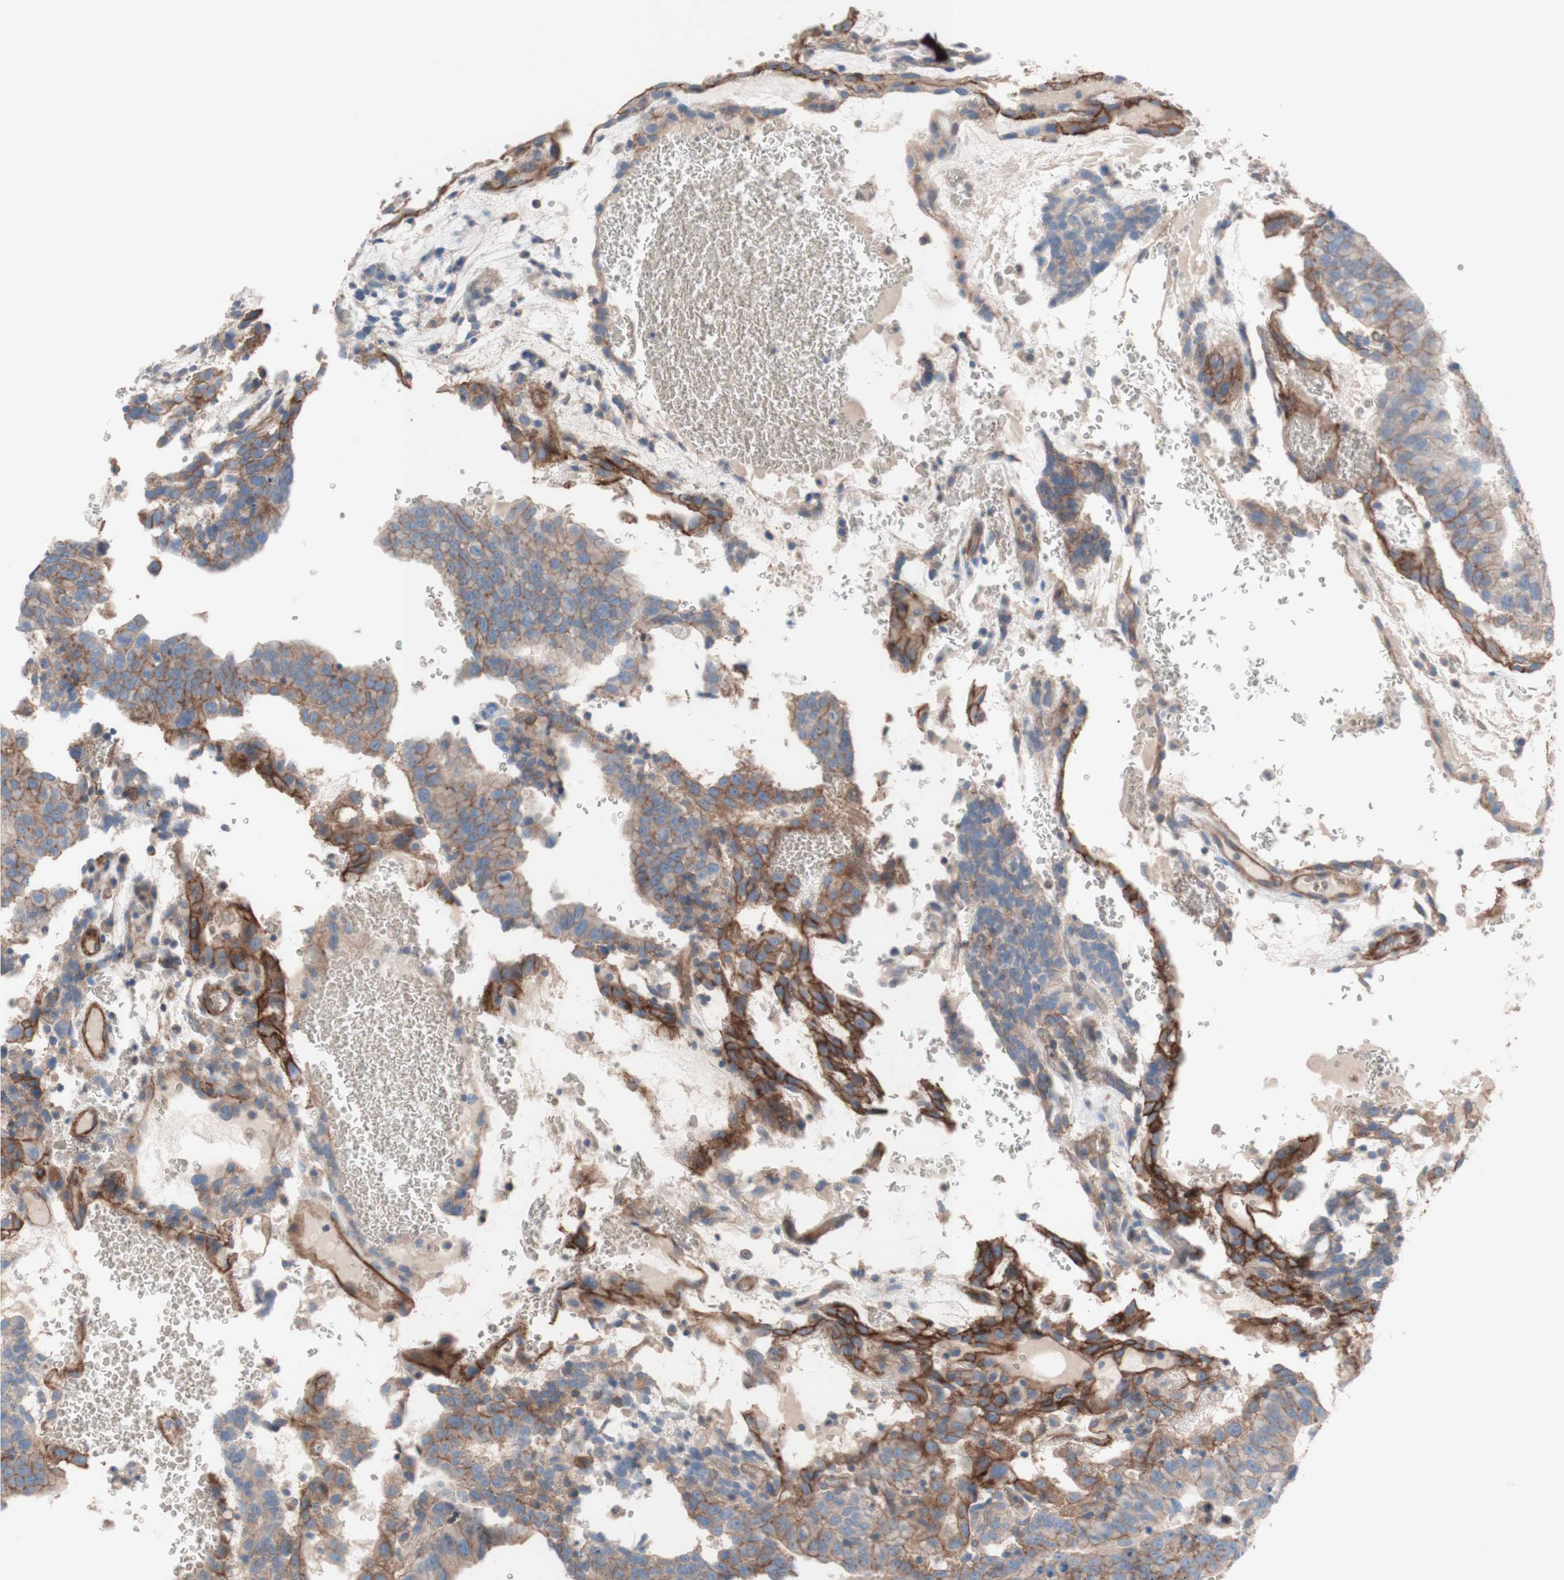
{"staining": {"intensity": "moderate", "quantity": "25%-75%", "location": "cytoplasmic/membranous"}, "tissue": "testis cancer", "cell_type": "Tumor cells", "image_type": "cancer", "snomed": [{"axis": "morphology", "description": "Seminoma, NOS"}, {"axis": "morphology", "description": "Carcinoma, Embryonal, NOS"}, {"axis": "topography", "description": "Testis"}], "caption": "A photomicrograph of human testis embryonal carcinoma stained for a protein demonstrates moderate cytoplasmic/membranous brown staining in tumor cells.", "gene": "CD46", "patient": {"sex": "male", "age": 52}}